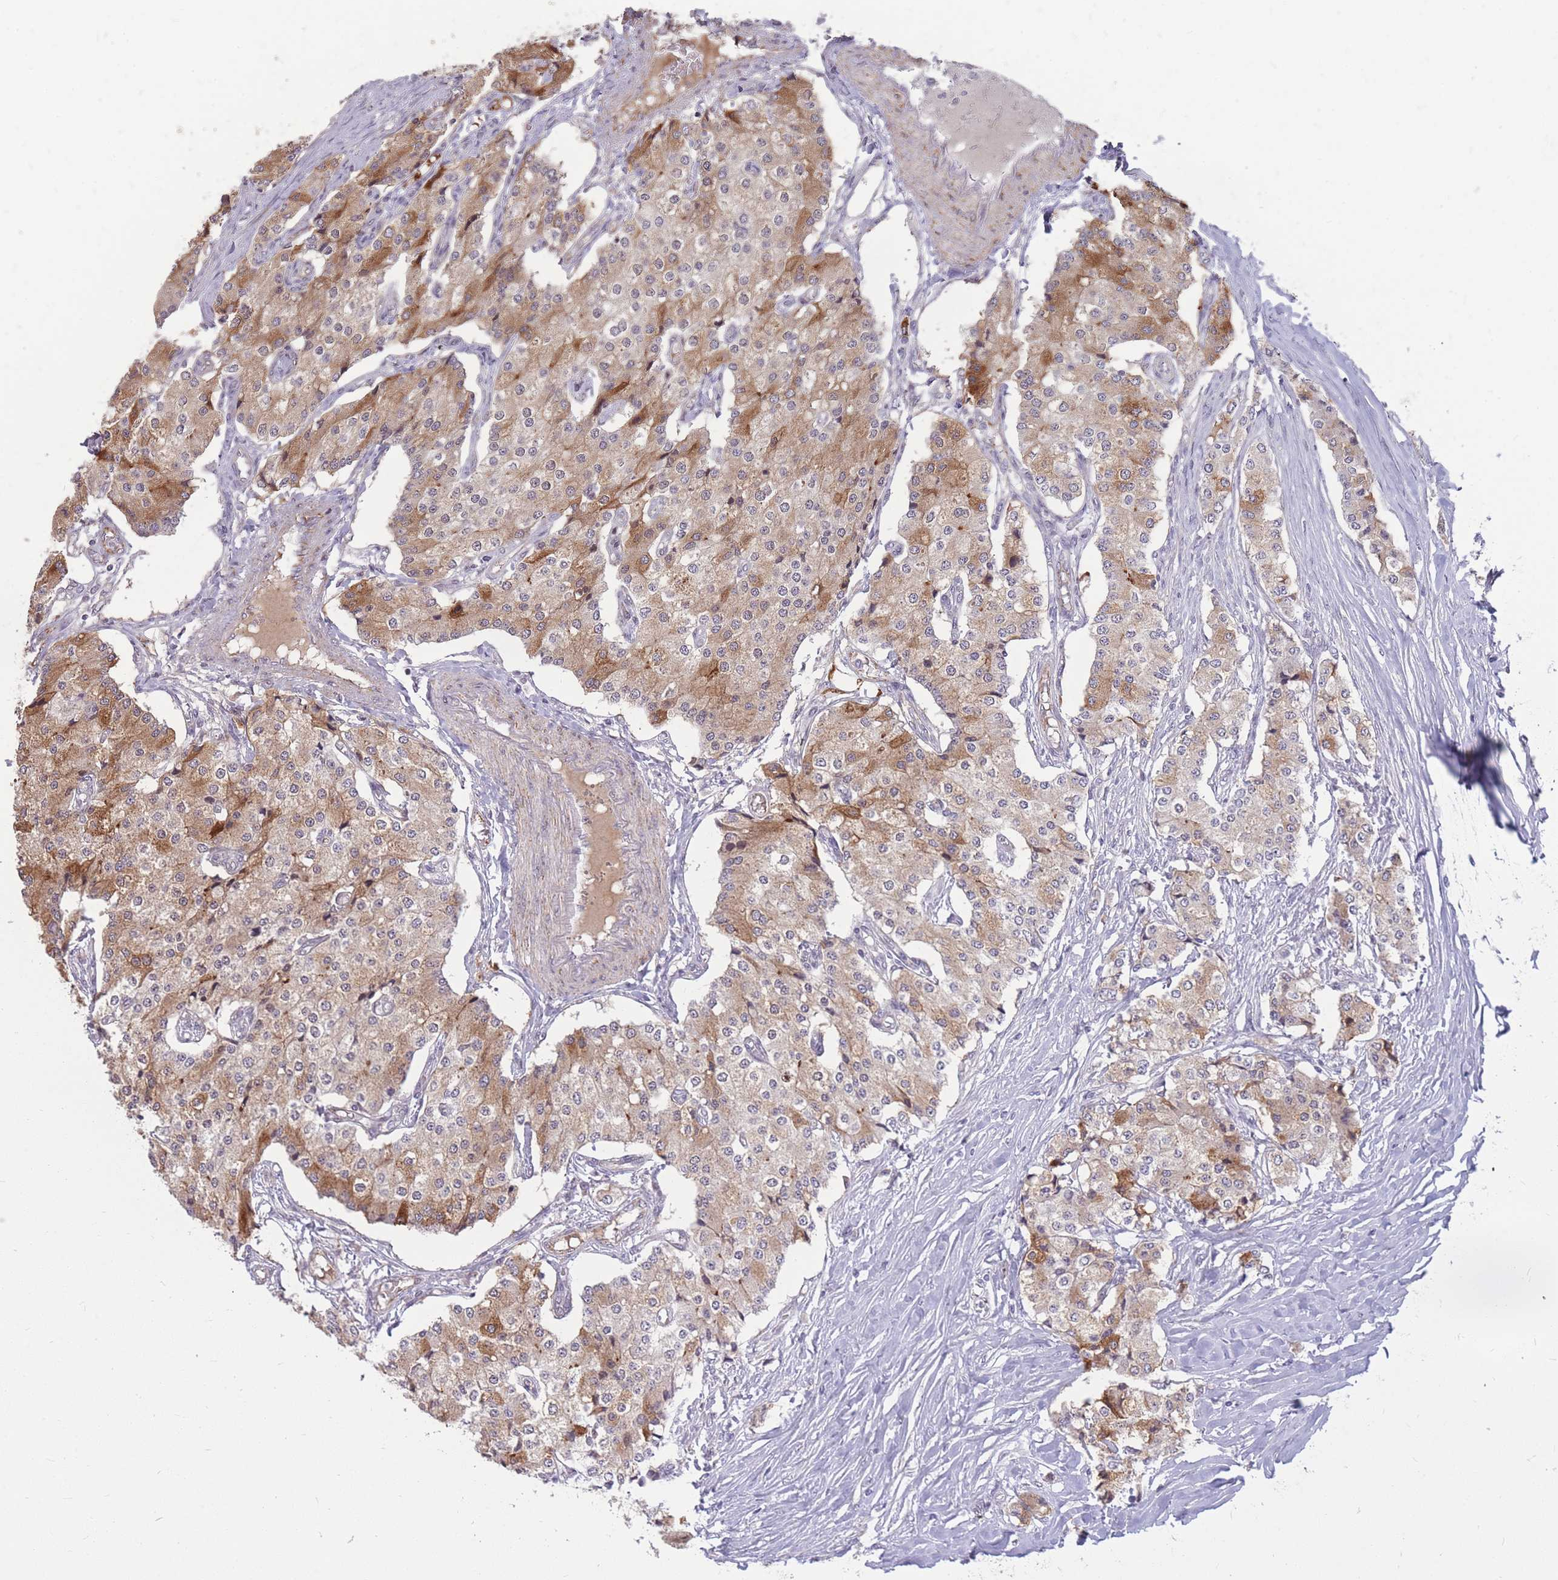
{"staining": {"intensity": "moderate", "quantity": ">75%", "location": "cytoplasmic/membranous"}, "tissue": "carcinoid", "cell_type": "Tumor cells", "image_type": "cancer", "snomed": [{"axis": "morphology", "description": "Carcinoid, malignant, NOS"}, {"axis": "topography", "description": "Colon"}], "caption": "Carcinoid (malignant) stained with IHC shows moderate cytoplasmic/membranous expression in about >75% of tumor cells. Nuclei are stained in blue.", "gene": "RNF170", "patient": {"sex": "female", "age": 52}}